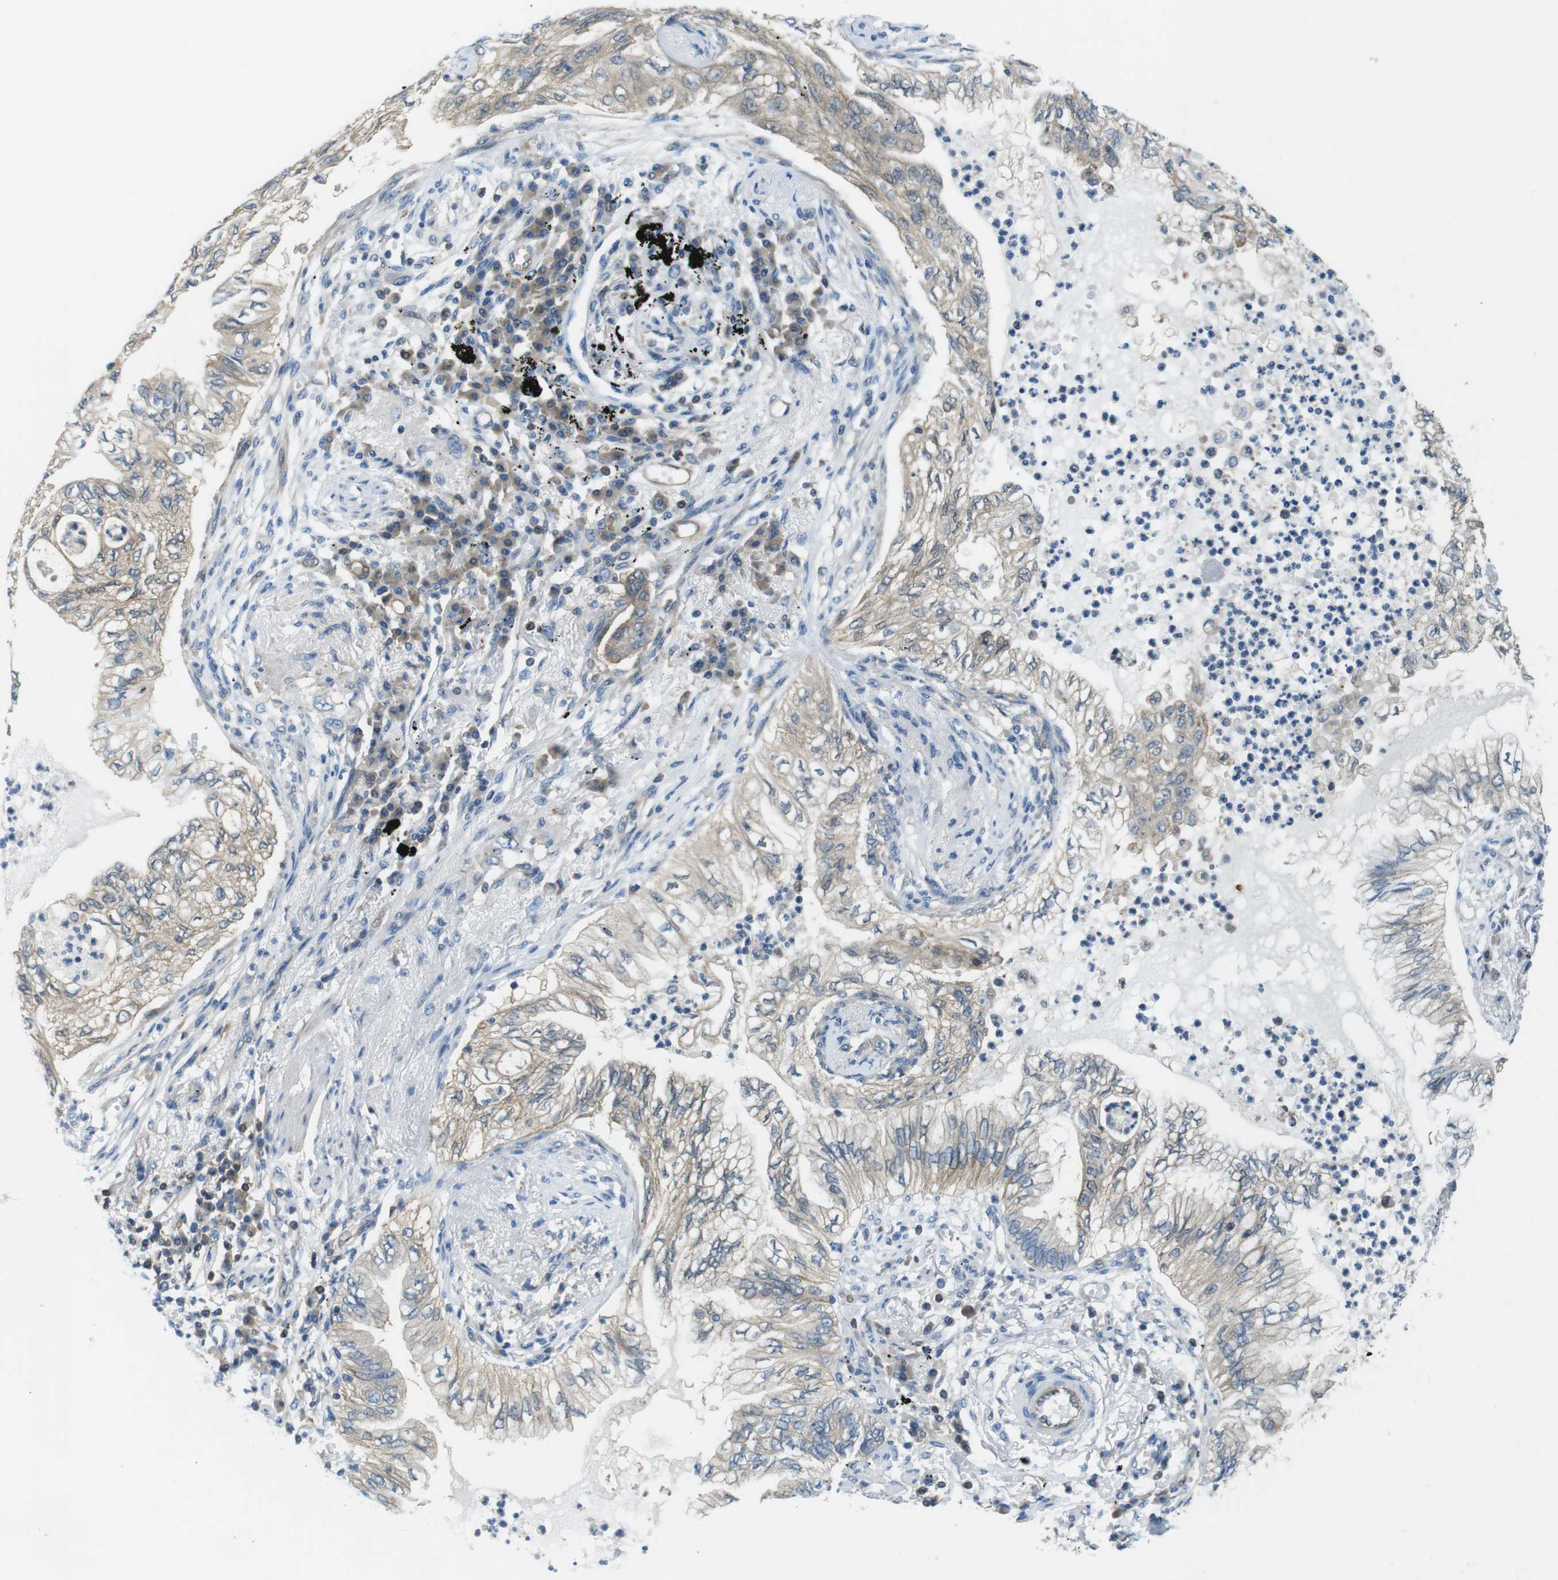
{"staining": {"intensity": "weak", "quantity": ">75%", "location": "cytoplasmic/membranous"}, "tissue": "lung cancer", "cell_type": "Tumor cells", "image_type": "cancer", "snomed": [{"axis": "morphology", "description": "Normal tissue, NOS"}, {"axis": "morphology", "description": "Adenocarcinoma, NOS"}, {"axis": "topography", "description": "Bronchus"}, {"axis": "topography", "description": "Lung"}], "caption": "DAB immunohistochemical staining of human lung cancer displays weak cytoplasmic/membranous protein positivity in about >75% of tumor cells.", "gene": "TES", "patient": {"sex": "female", "age": 70}}